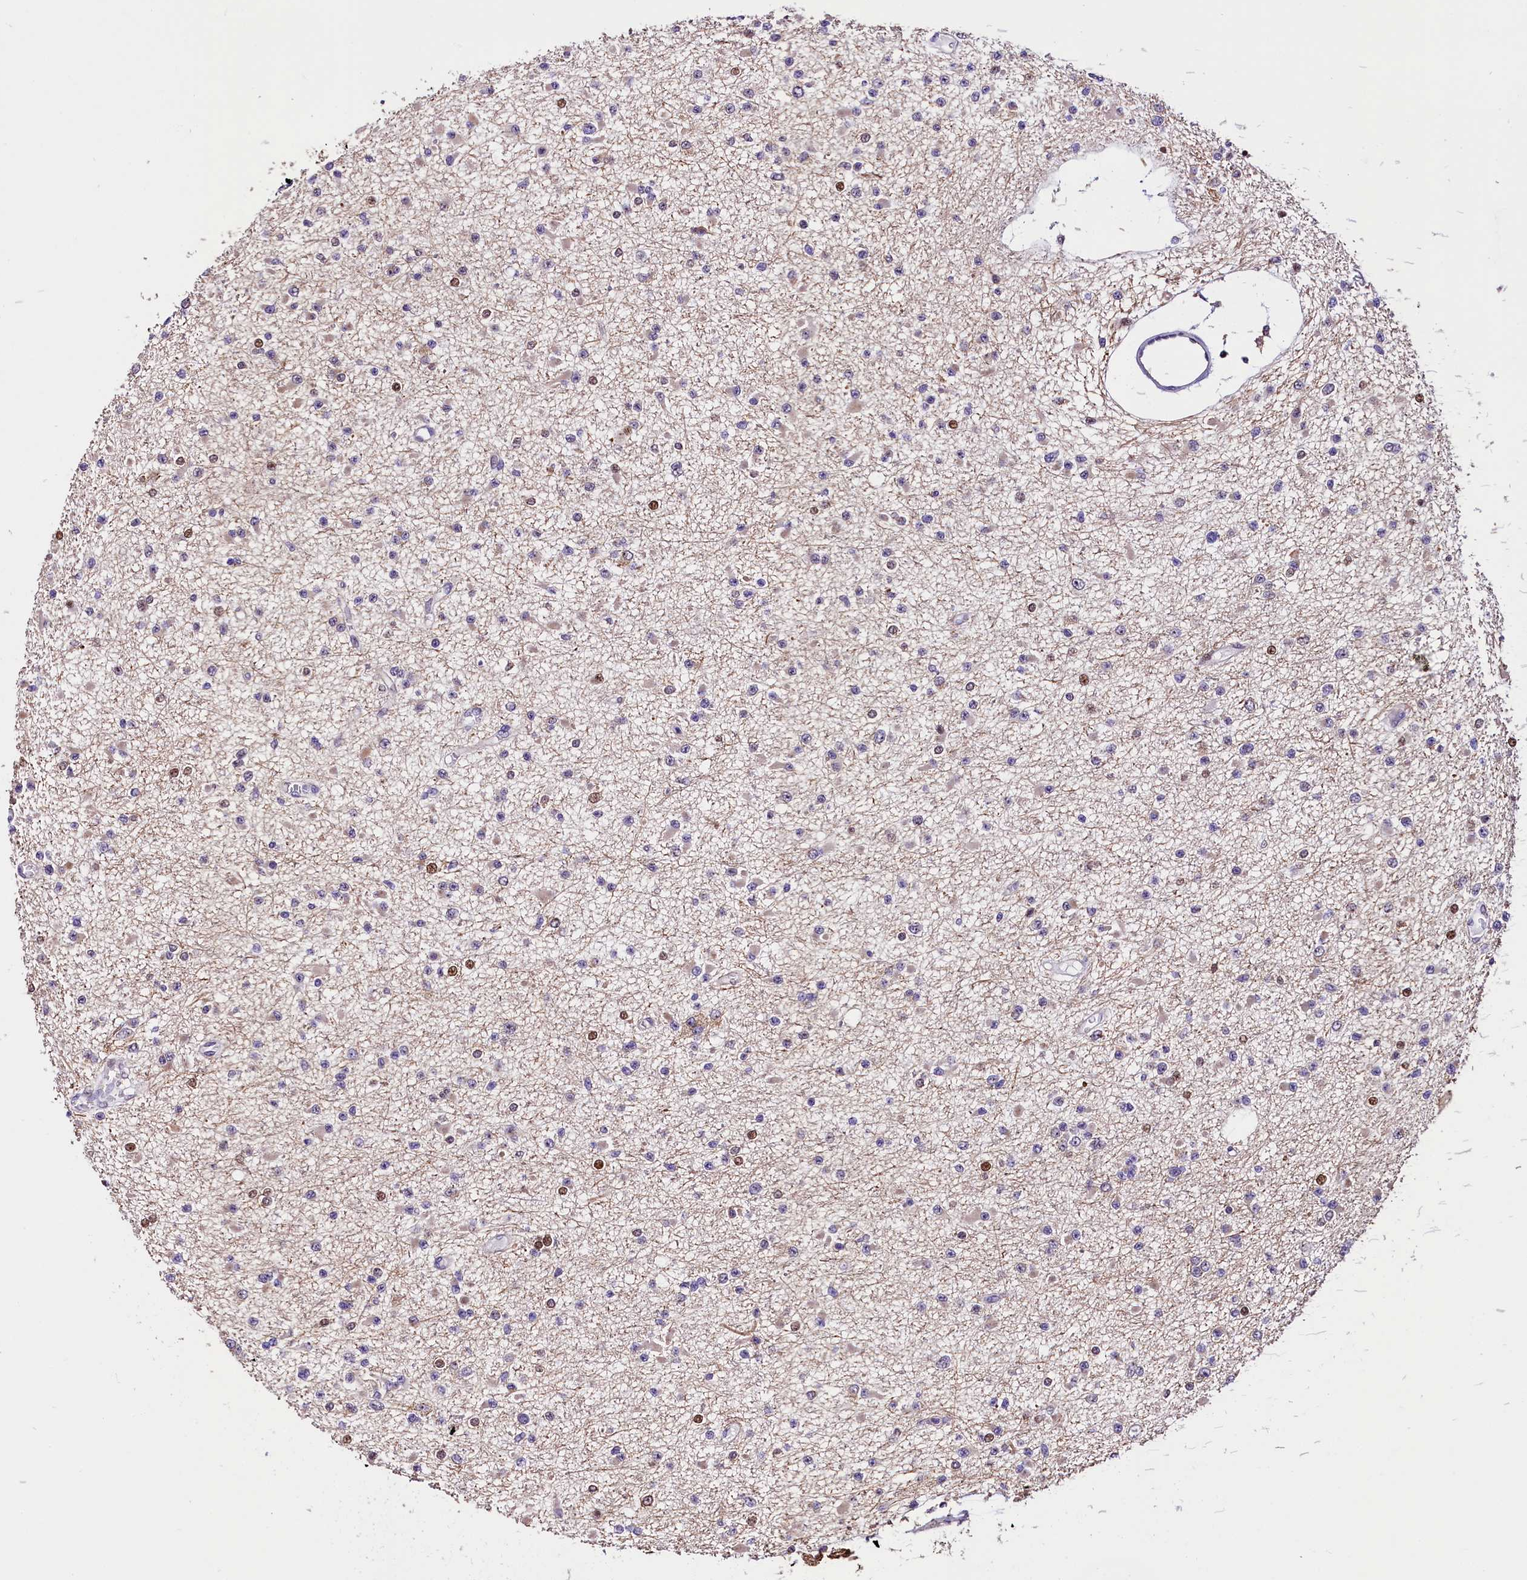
{"staining": {"intensity": "strong", "quantity": "<25%", "location": "nuclear"}, "tissue": "glioma", "cell_type": "Tumor cells", "image_type": "cancer", "snomed": [{"axis": "morphology", "description": "Glioma, malignant, Low grade"}, {"axis": "topography", "description": "Brain"}], "caption": "A medium amount of strong nuclear positivity is seen in approximately <25% of tumor cells in malignant glioma (low-grade) tissue.", "gene": "TRMT112", "patient": {"sex": "female", "age": 22}}